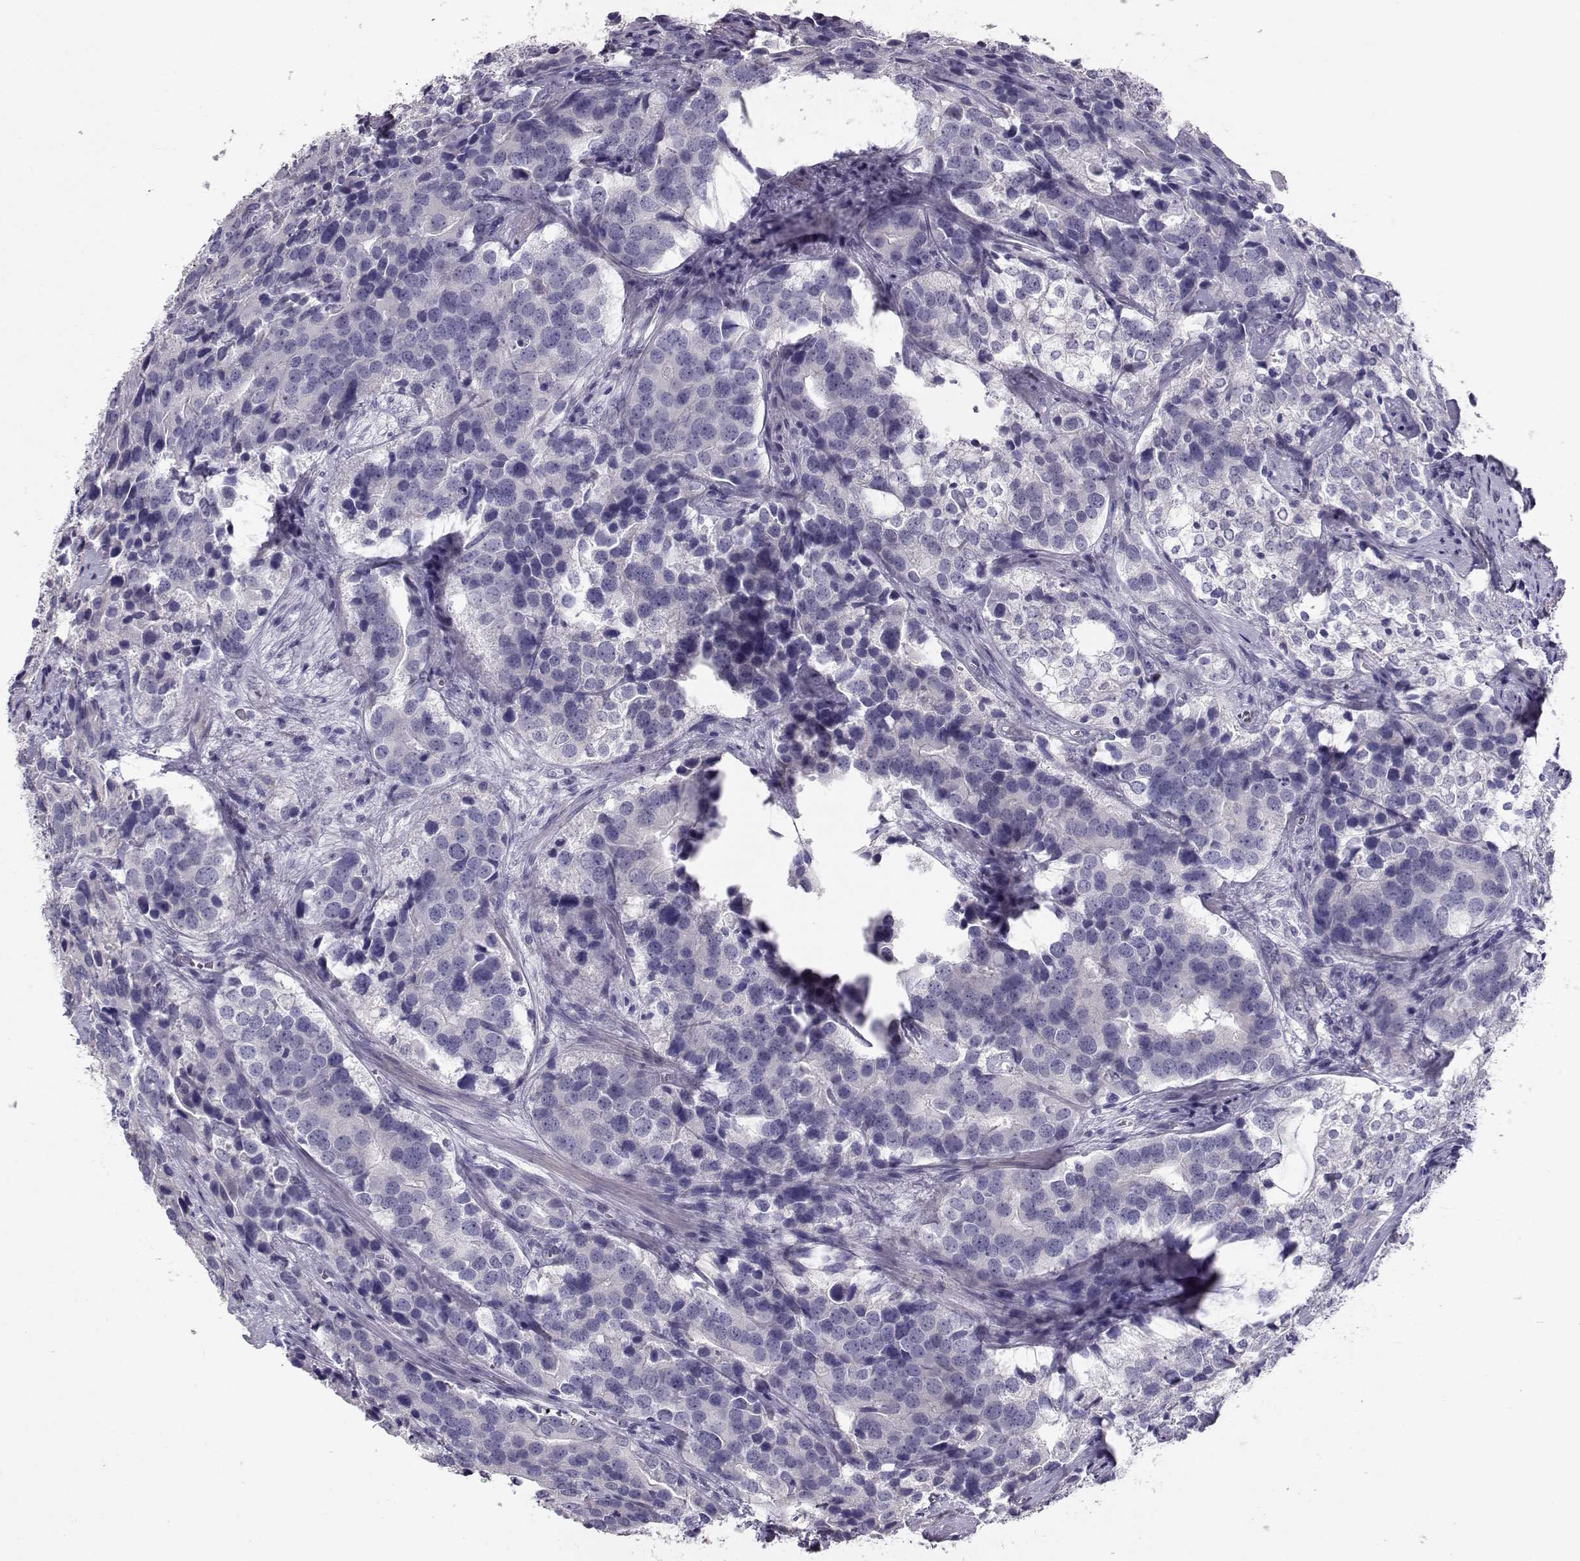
{"staining": {"intensity": "negative", "quantity": "none", "location": "none"}, "tissue": "prostate cancer", "cell_type": "Tumor cells", "image_type": "cancer", "snomed": [{"axis": "morphology", "description": "Adenocarcinoma, NOS"}, {"axis": "topography", "description": "Prostate and seminal vesicle, NOS"}], "caption": "Tumor cells show no significant protein expression in adenocarcinoma (prostate).", "gene": "RD3", "patient": {"sex": "male", "age": 63}}